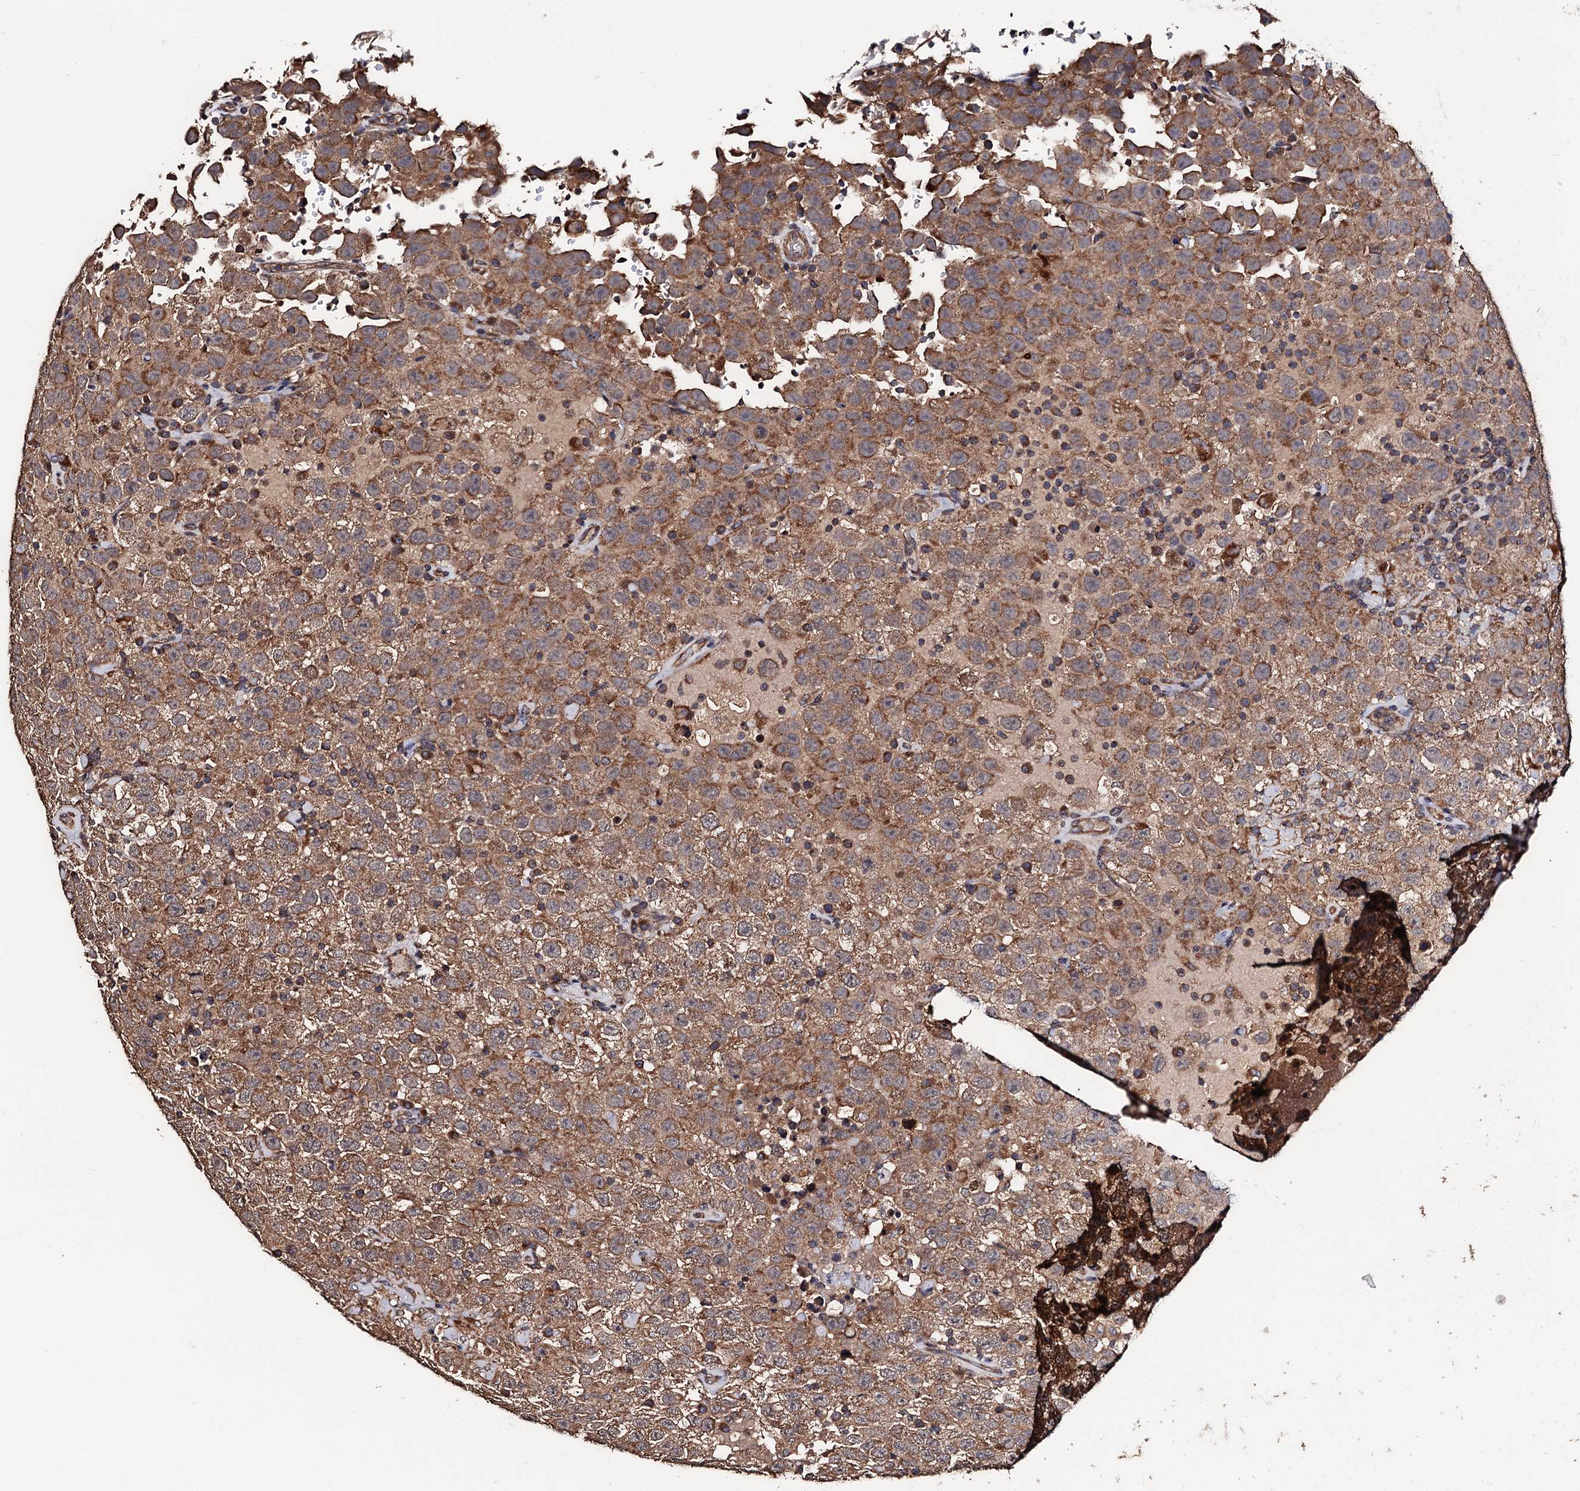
{"staining": {"intensity": "moderate", "quantity": ">75%", "location": "cytoplasmic/membranous"}, "tissue": "testis cancer", "cell_type": "Tumor cells", "image_type": "cancer", "snomed": [{"axis": "morphology", "description": "Seminoma, NOS"}, {"axis": "topography", "description": "Testis"}], "caption": "Testis cancer (seminoma) was stained to show a protein in brown. There is medium levels of moderate cytoplasmic/membranous staining in approximately >75% of tumor cells.", "gene": "PPTC7", "patient": {"sex": "male", "age": 41}}